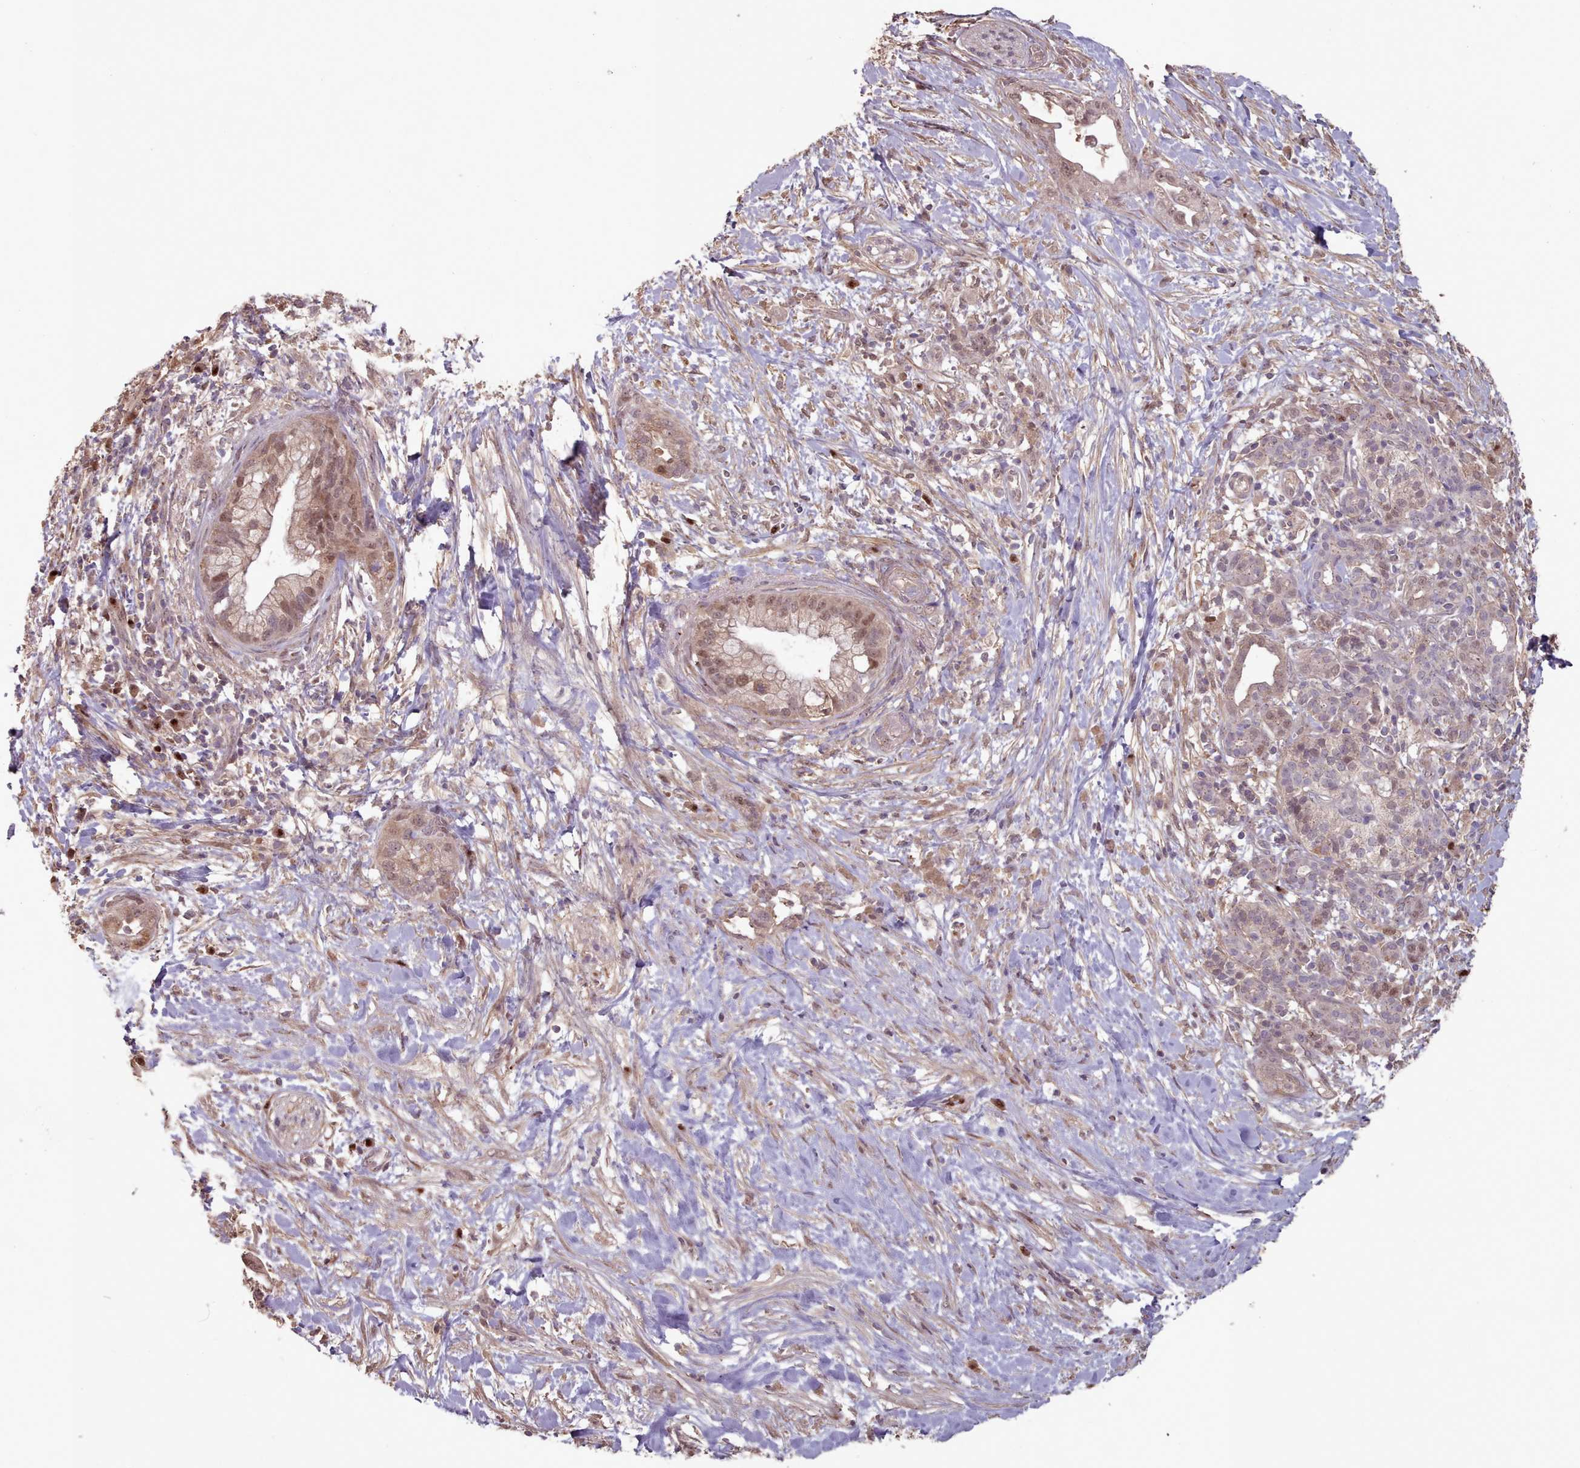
{"staining": {"intensity": "moderate", "quantity": ">75%", "location": "nuclear"}, "tissue": "pancreatic cancer", "cell_type": "Tumor cells", "image_type": "cancer", "snomed": [{"axis": "morphology", "description": "Adenocarcinoma, NOS"}, {"axis": "topography", "description": "Pancreas"}], "caption": "Protein staining demonstrates moderate nuclear expression in approximately >75% of tumor cells in pancreatic cancer (adenocarcinoma). (DAB = brown stain, brightfield microscopy at high magnification).", "gene": "ERCC6L", "patient": {"sex": "male", "age": 44}}